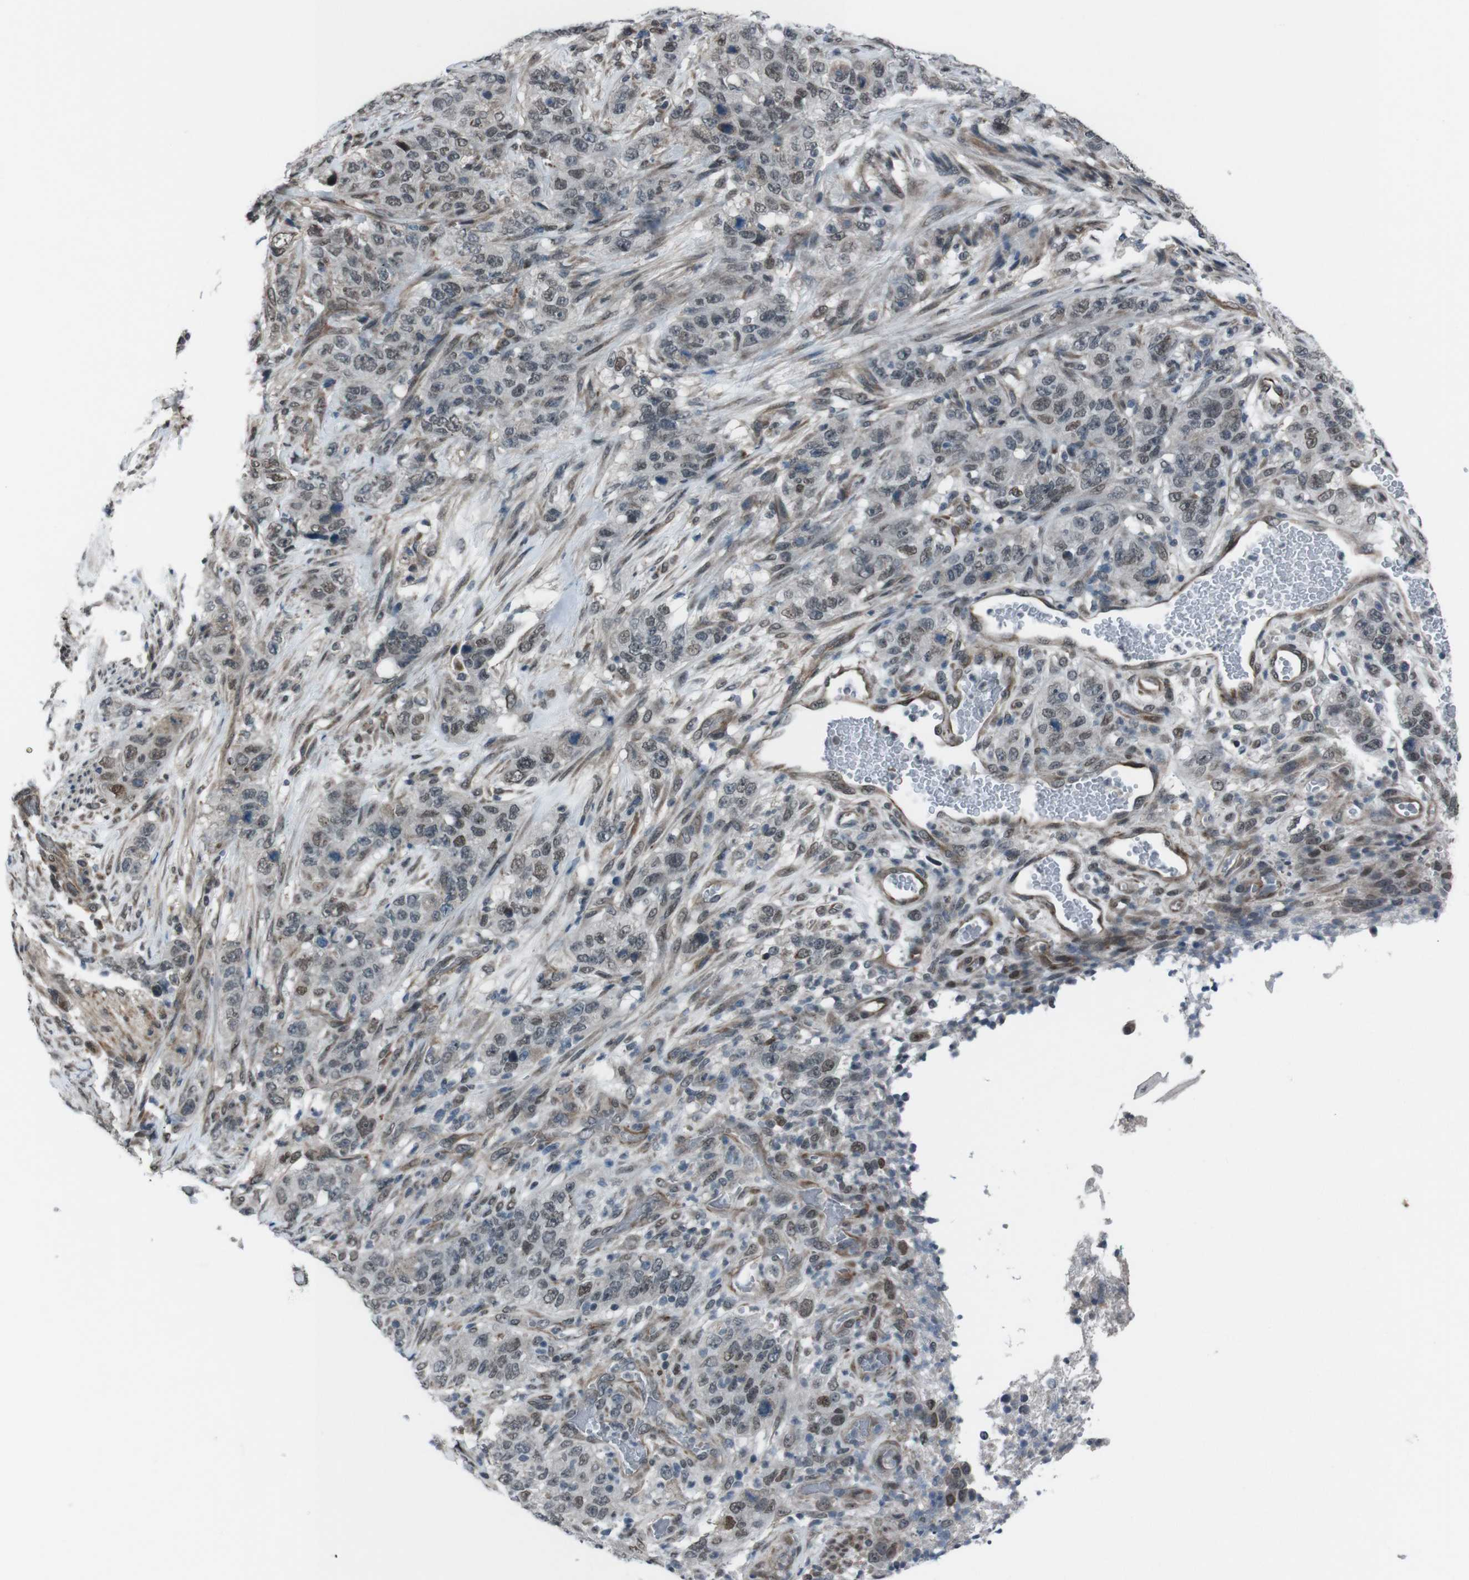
{"staining": {"intensity": "moderate", "quantity": "<25%", "location": "nuclear"}, "tissue": "stomach cancer", "cell_type": "Tumor cells", "image_type": "cancer", "snomed": [{"axis": "morphology", "description": "Adenocarcinoma, NOS"}, {"axis": "topography", "description": "Stomach"}], "caption": "A brown stain shows moderate nuclear staining of a protein in human stomach cancer (adenocarcinoma) tumor cells. Nuclei are stained in blue.", "gene": "SS18L1", "patient": {"sex": "male", "age": 48}}